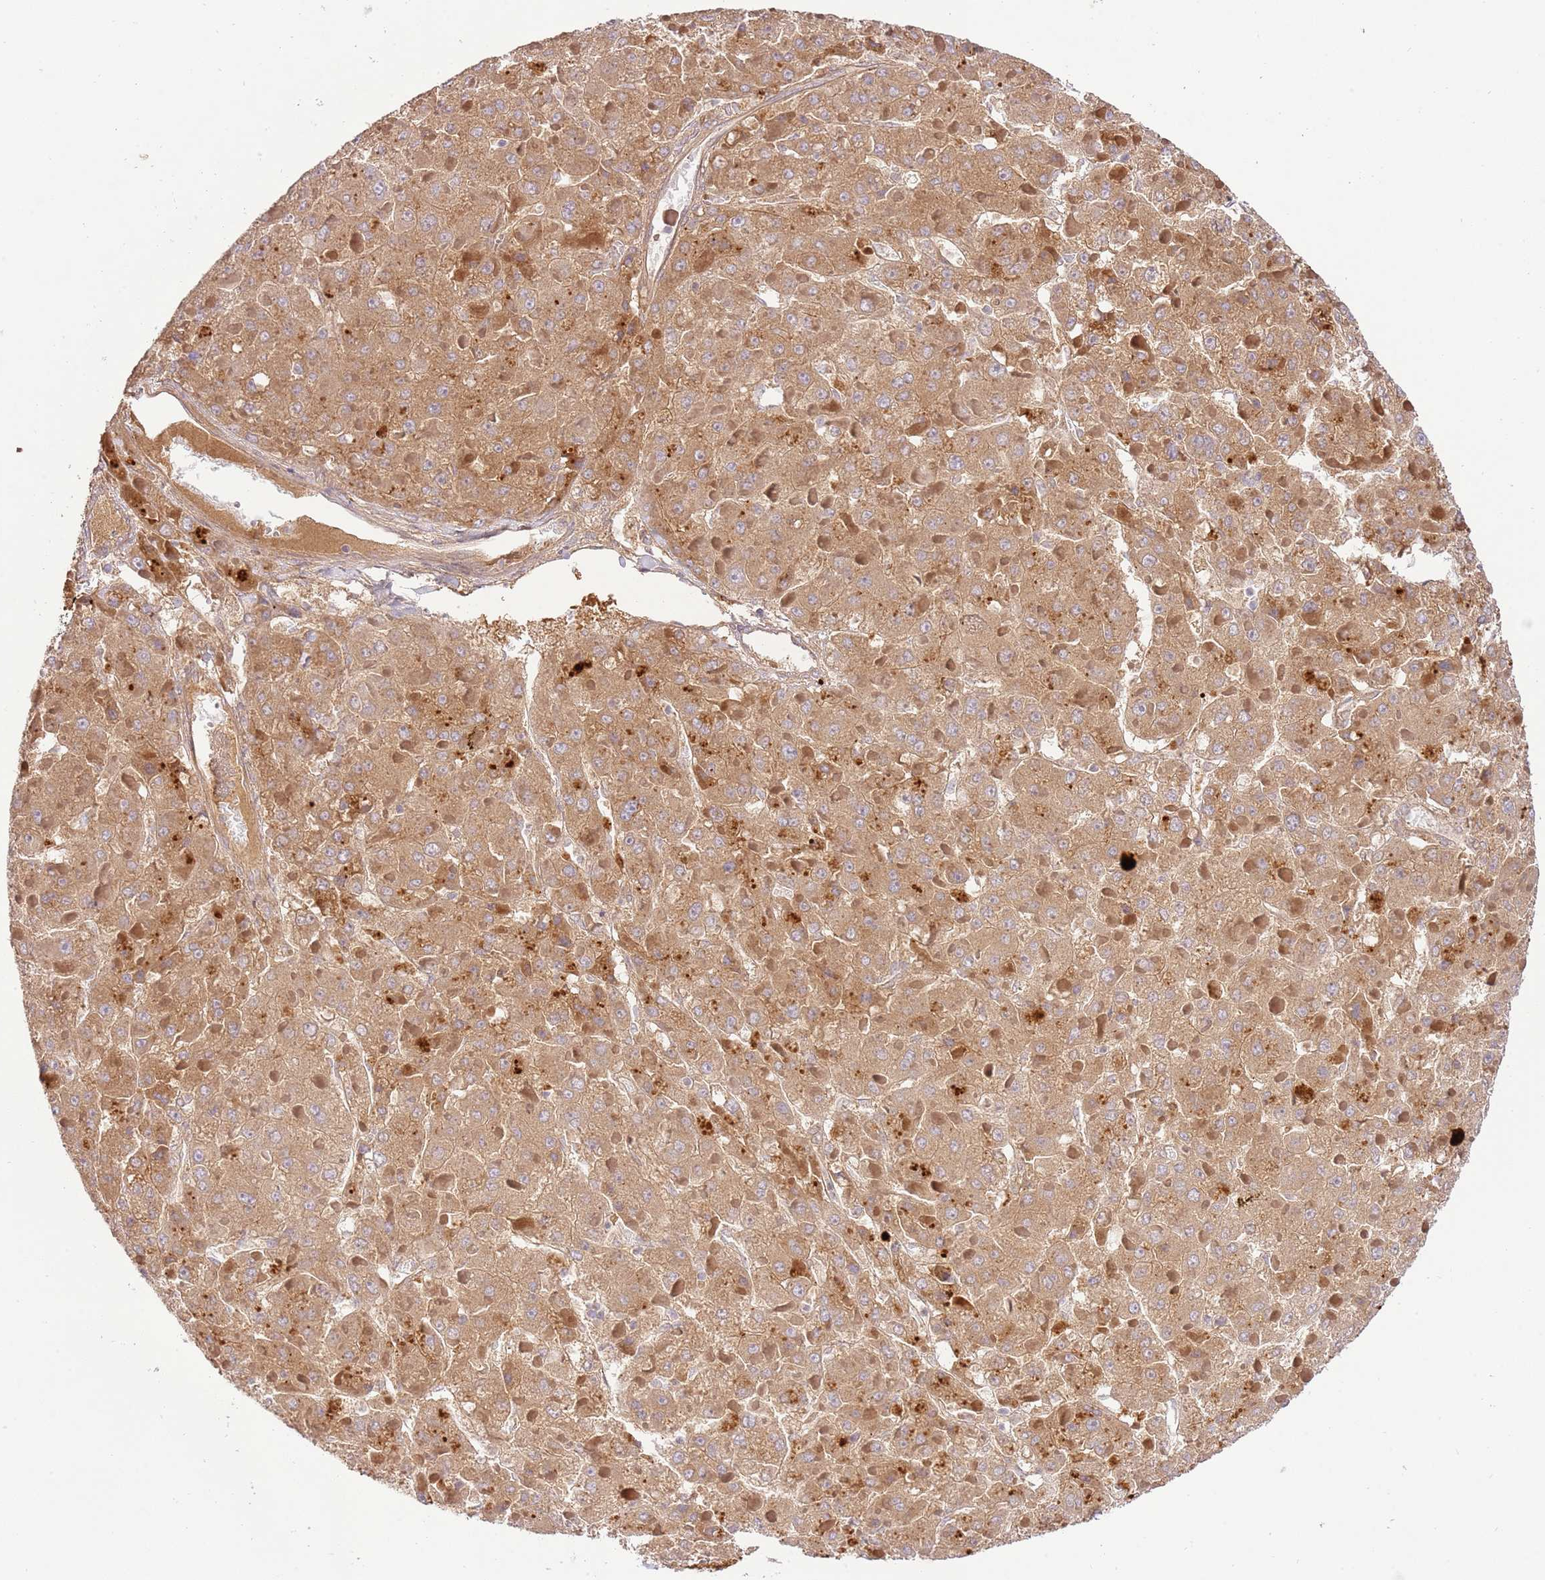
{"staining": {"intensity": "moderate", "quantity": ">75%", "location": "cytoplasmic/membranous"}, "tissue": "liver cancer", "cell_type": "Tumor cells", "image_type": "cancer", "snomed": [{"axis": "morphology", "description": "Carcinoma, Hepatocellular, NOS"}, {"axis": "topography", "description": "Liver"}], "caption": "Immunohistochemical staining of hepatocellular carcinoma (liver) reveals medium levels of moderate cytoplasmic/membranous staining in approximately >75% of tumor cells. Immunohistochemistry stains the protein in brown and the nuclei are stained blue.", "gene": "C8G", "patient": {"sex": "female", "age": 73}}